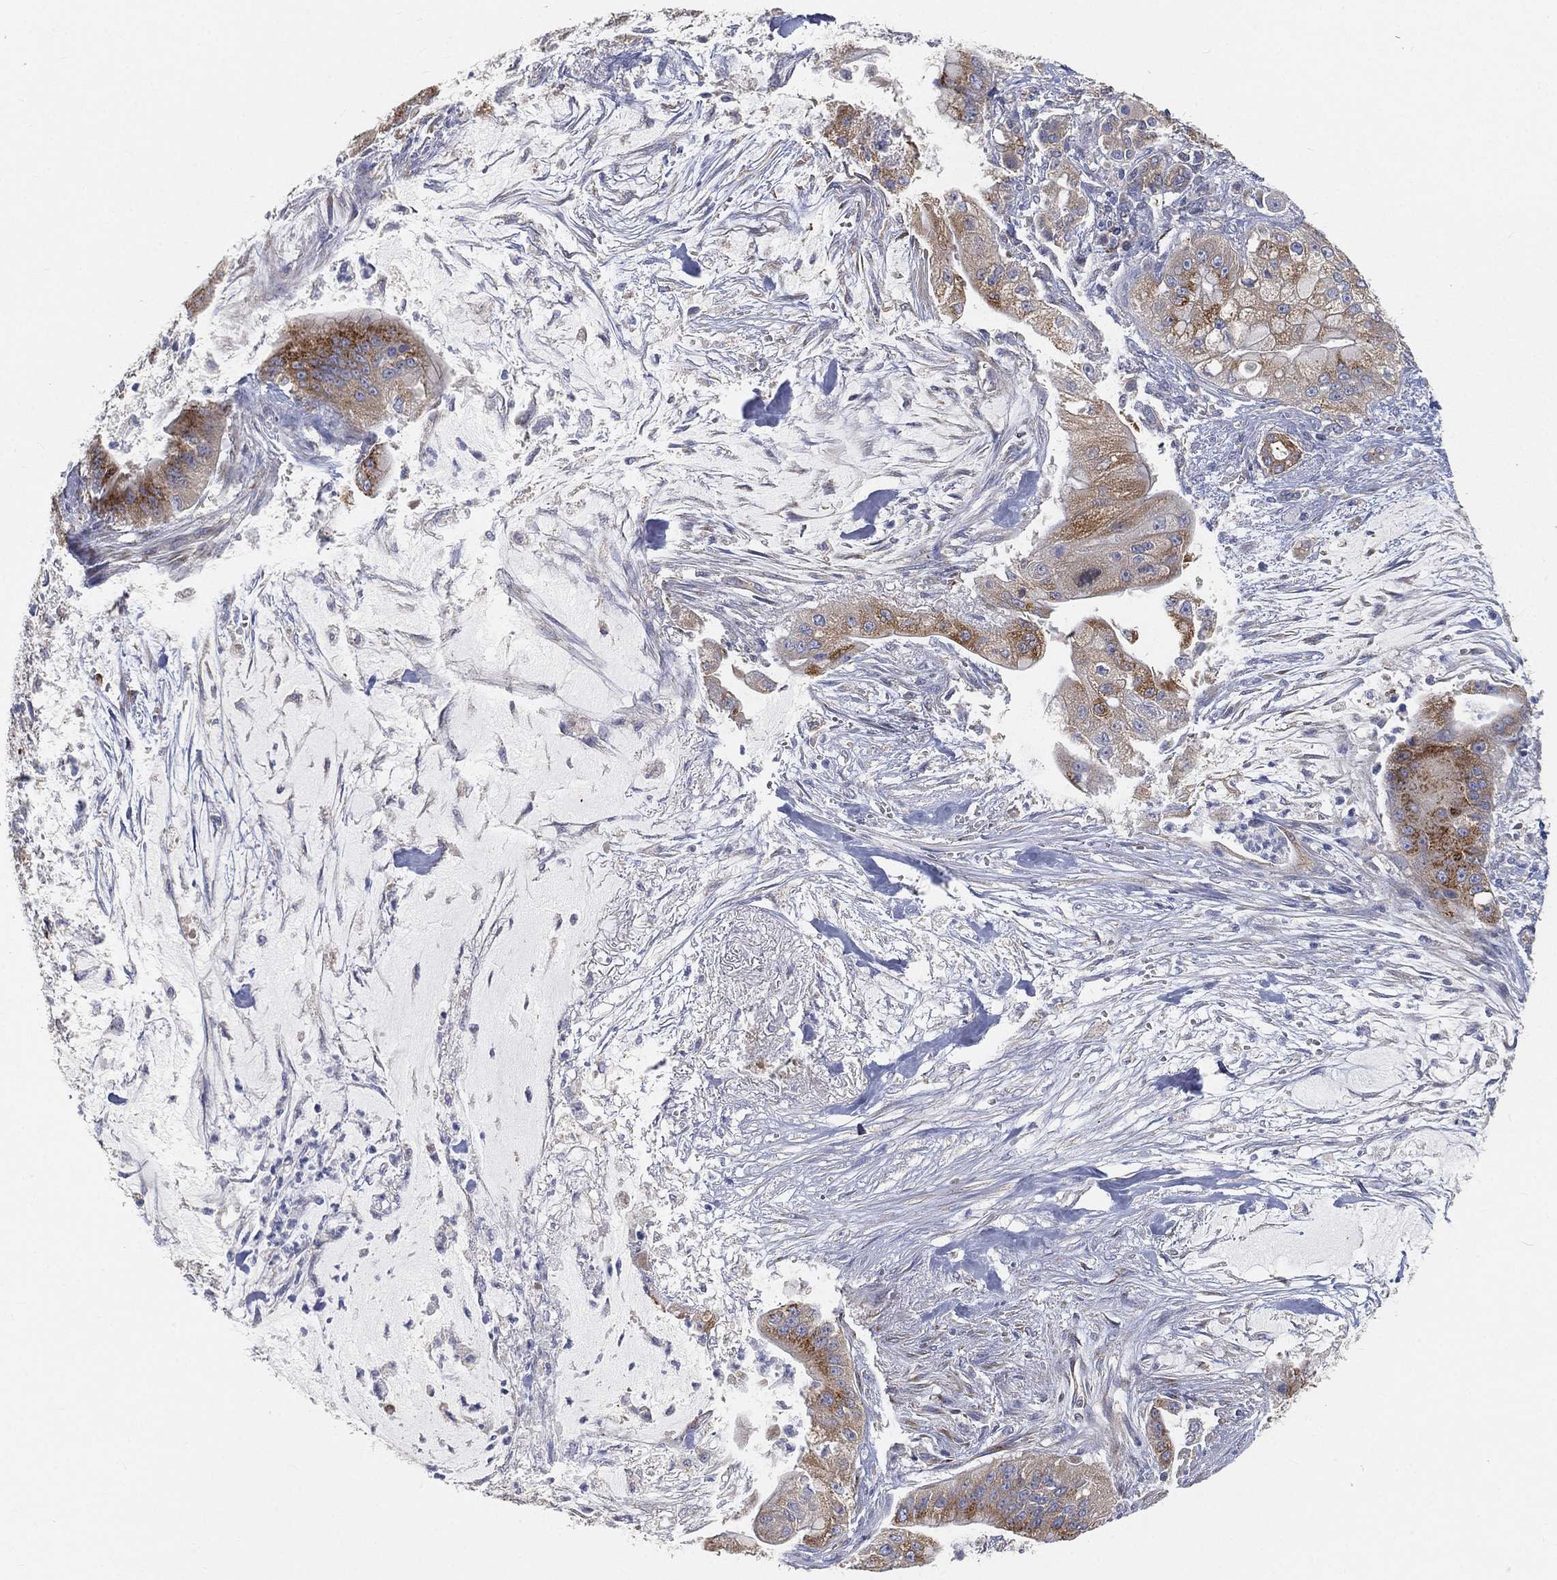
{"staining": {"intensity": "moderate", "quantity": "25%-75%", "location": "cytoplasmic/membranous"}, "tissue": "pancreatic cancer", "cell_type": "Tumor cells", "image_type": "cancer", "snomed": [{"axis": "morphology", "description": "Normal tissue, NOS"}, {"axis": "morphology", "description": "Inflammation, NOS"}, {"axis": "morphology", "description": "Adenocarcinoma, NOS"}, {"axis": "topography", "description": "Pancreas"}], "caption": "Adenocarcinoma (pancreatic) stained with a protein marker exhibits moderate staining in tumor cells.", "gene": "TMEM25", "patient": {"sex": "male", "age": 57}}